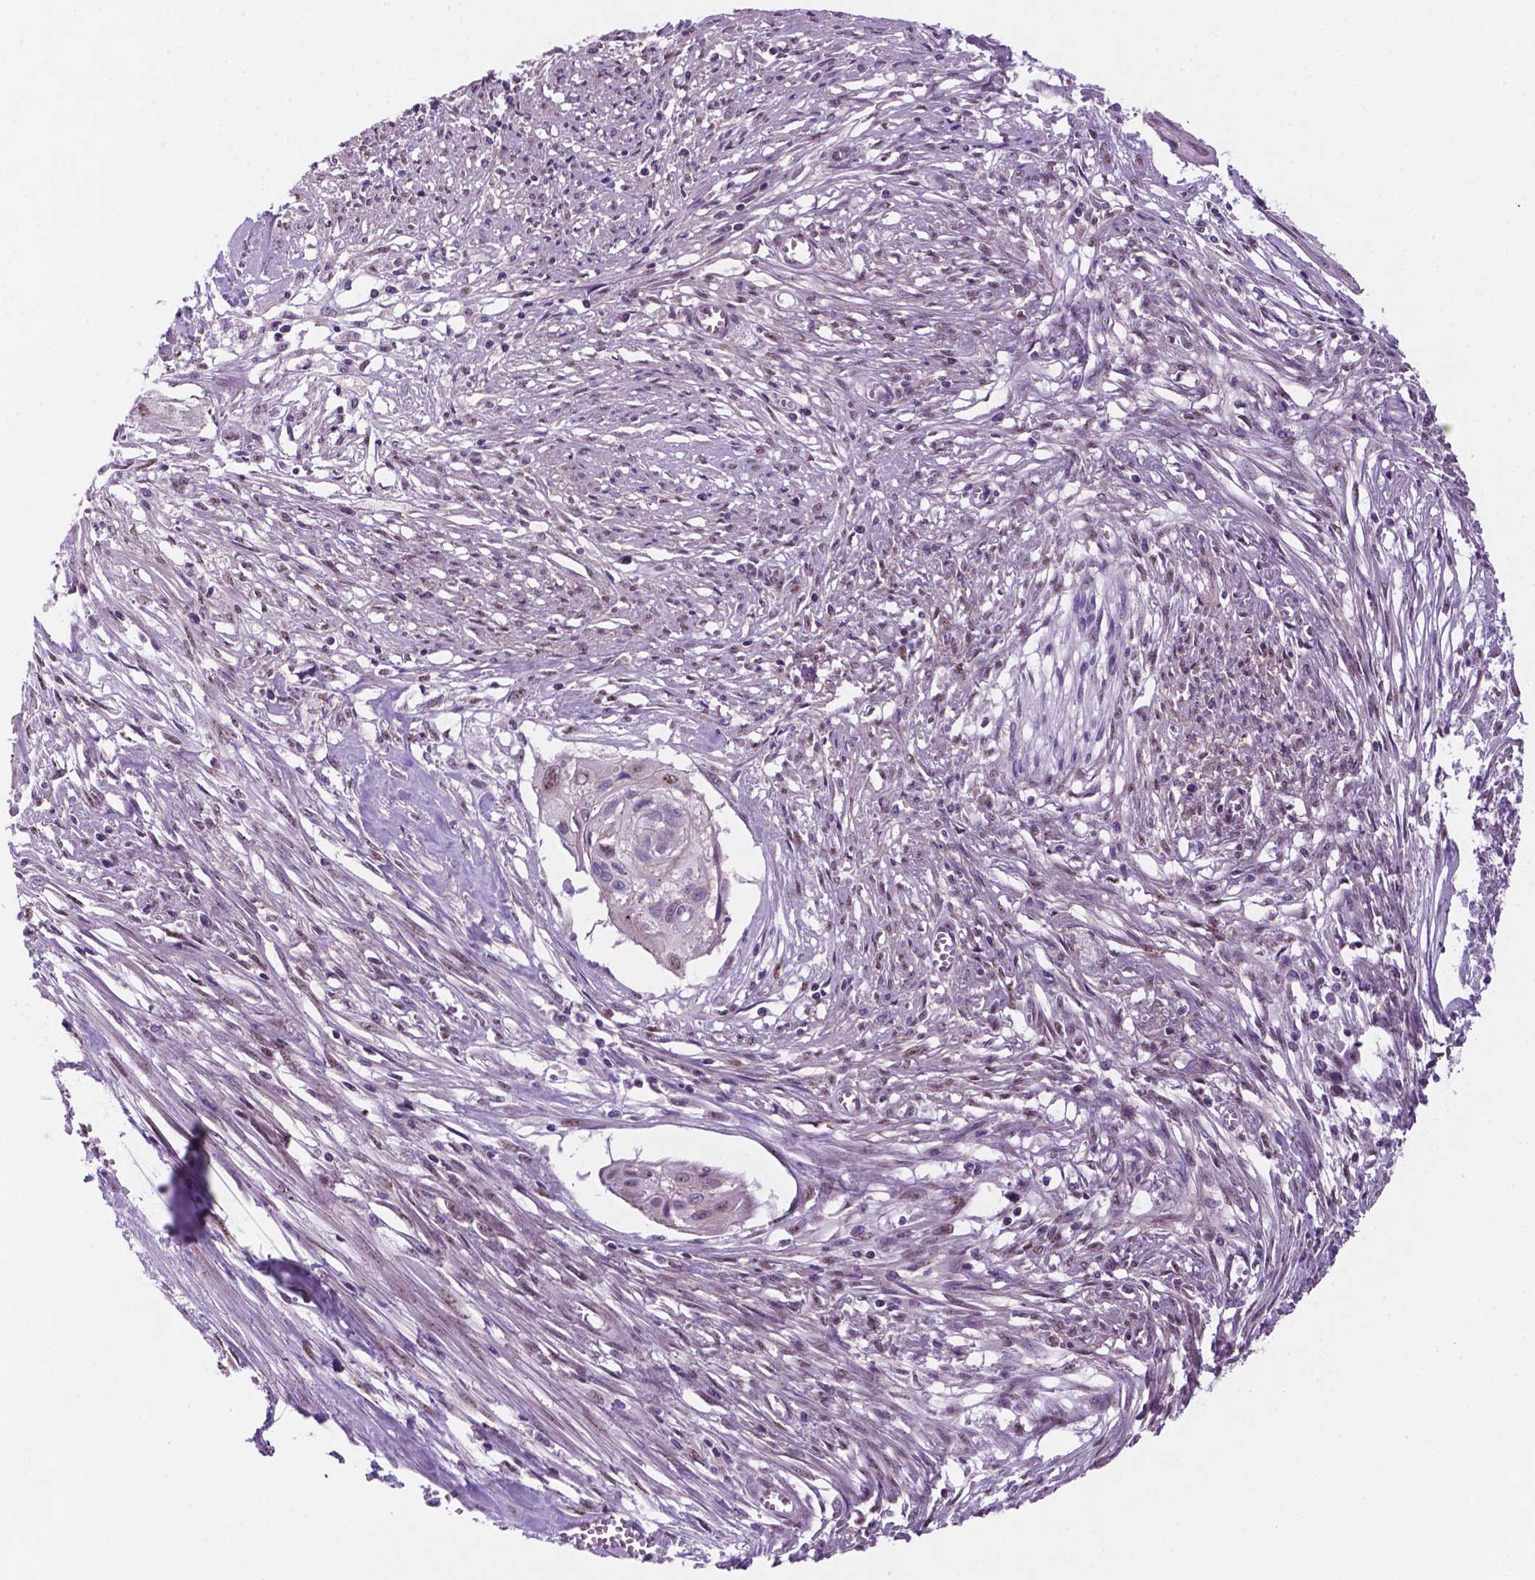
{"staining": {"intensity": "moderate", "quantity": "<25%", "location": "nuclear"}, "tissue": "cervical cancer", "cell_type": "Tumor cells", "image_type": "cancer", "snomed": [{"axis": "morphology", "description": "Squamous cell carcinoma, NOS"}, {"axis": "topography", "description": "Cervix"}], "caption": "Cervical squamous cell carcinoma stained for a protein demonstrates moderate nuclear positivity in tumor cells. The protein is shown in brown color, while the nuclei are stained blue.", "gene": "C18orf21", "patient": {"sex": "female", "age": 49}}